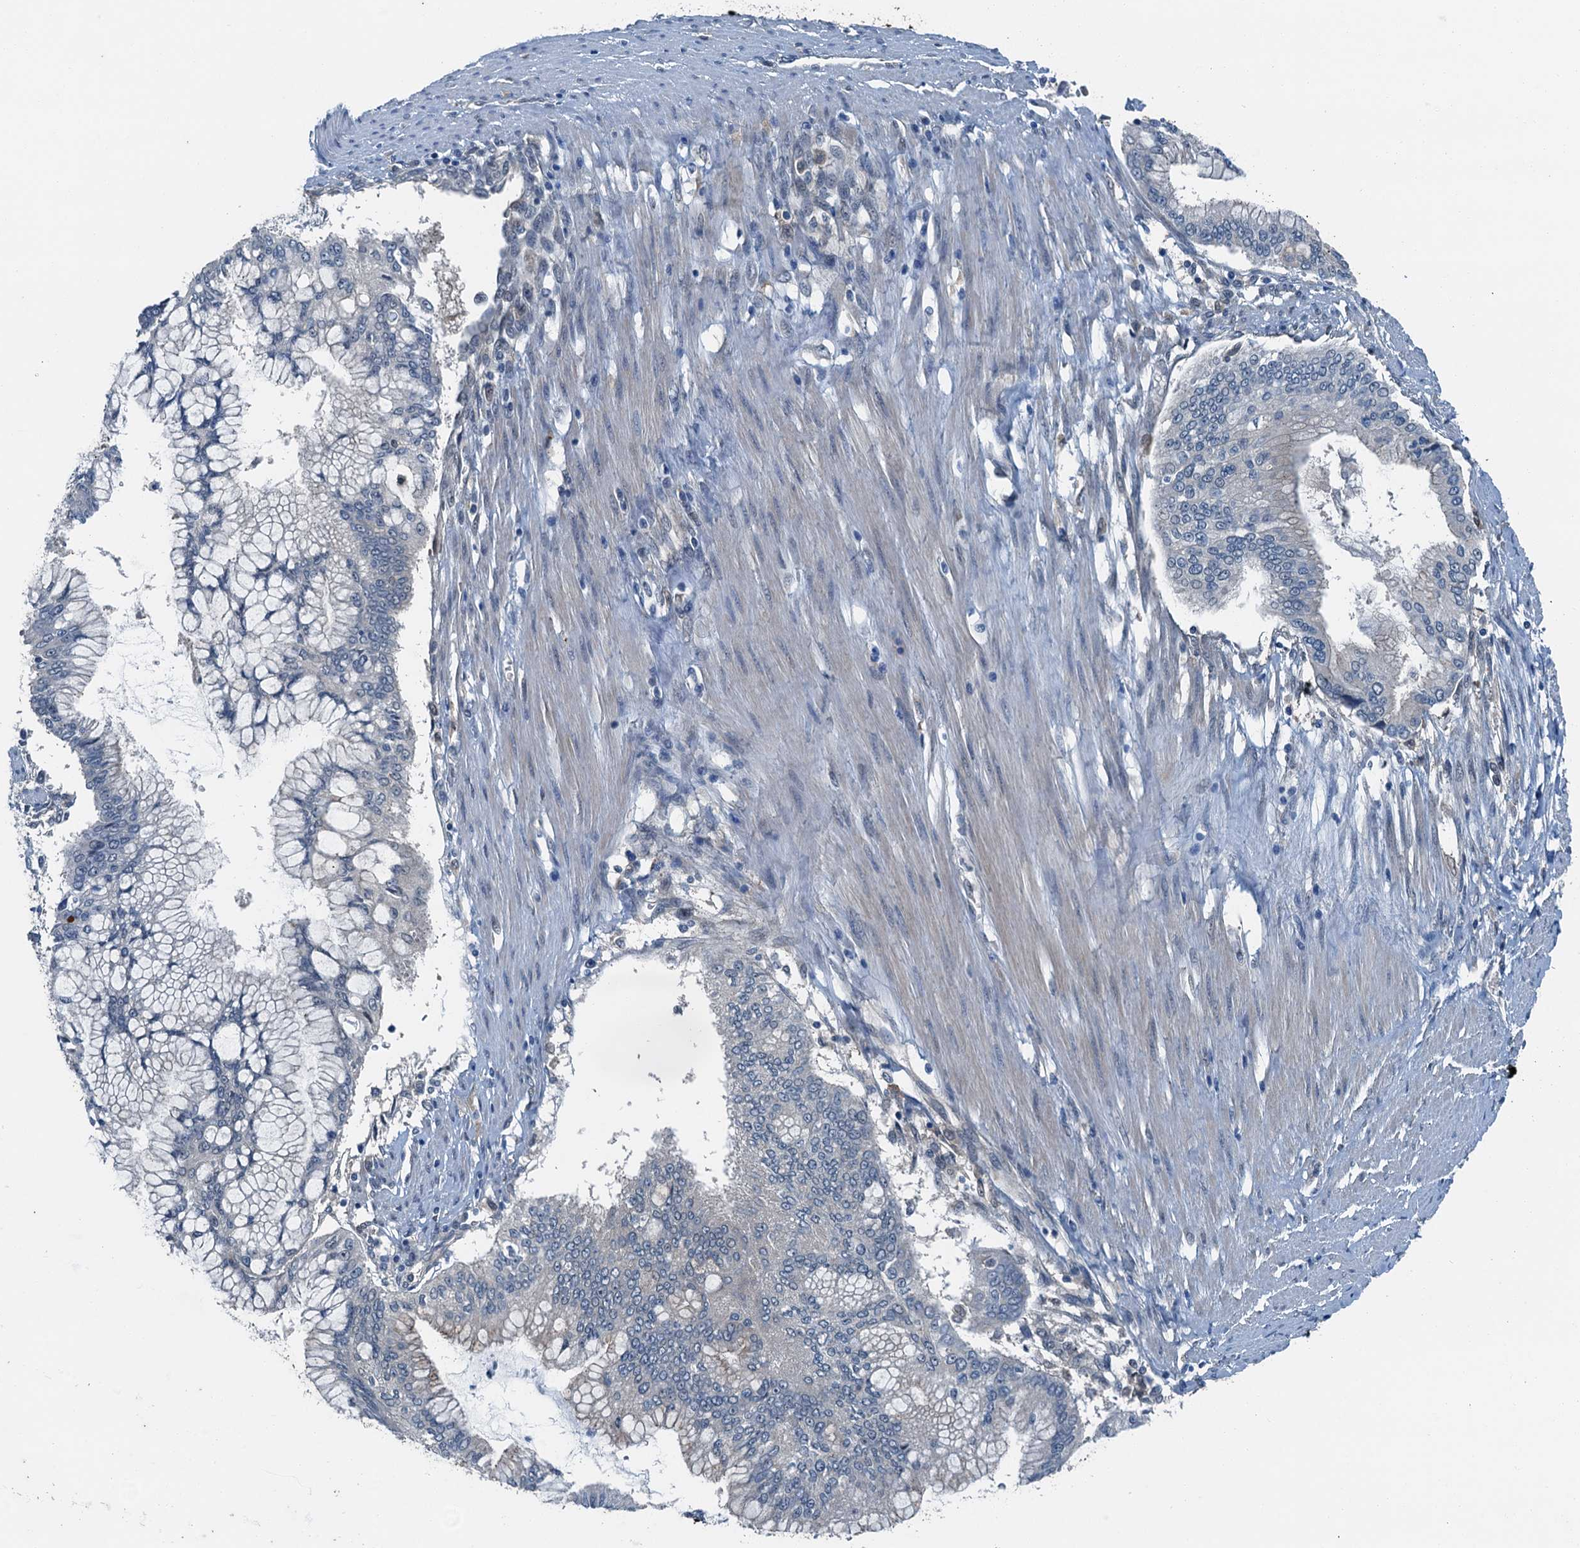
{"staining": {"intensity": "negative", "quantity": "none", "location": "none"}, "tissue": "pancreatic cancer", "cell_type": "Tumor cells", "image_type": "cancer", "snomed": [{"axis": "morphology", "description": "Adenocarcinoma, NOS"}, {"axis": "topography", "description": "Pancreas"}], "caption": "A high-resolution image shows immunohistochemistry (IHC) staining of pancreatic cancer (adenocarcinoma), which displays no significant positivity in tumor cells. (DAB (3,3'-diaminobenzidine) immunohistochemistry, high magnification).", "gene": "RNH1", "patient": {"sex": "male", "age": 46}}